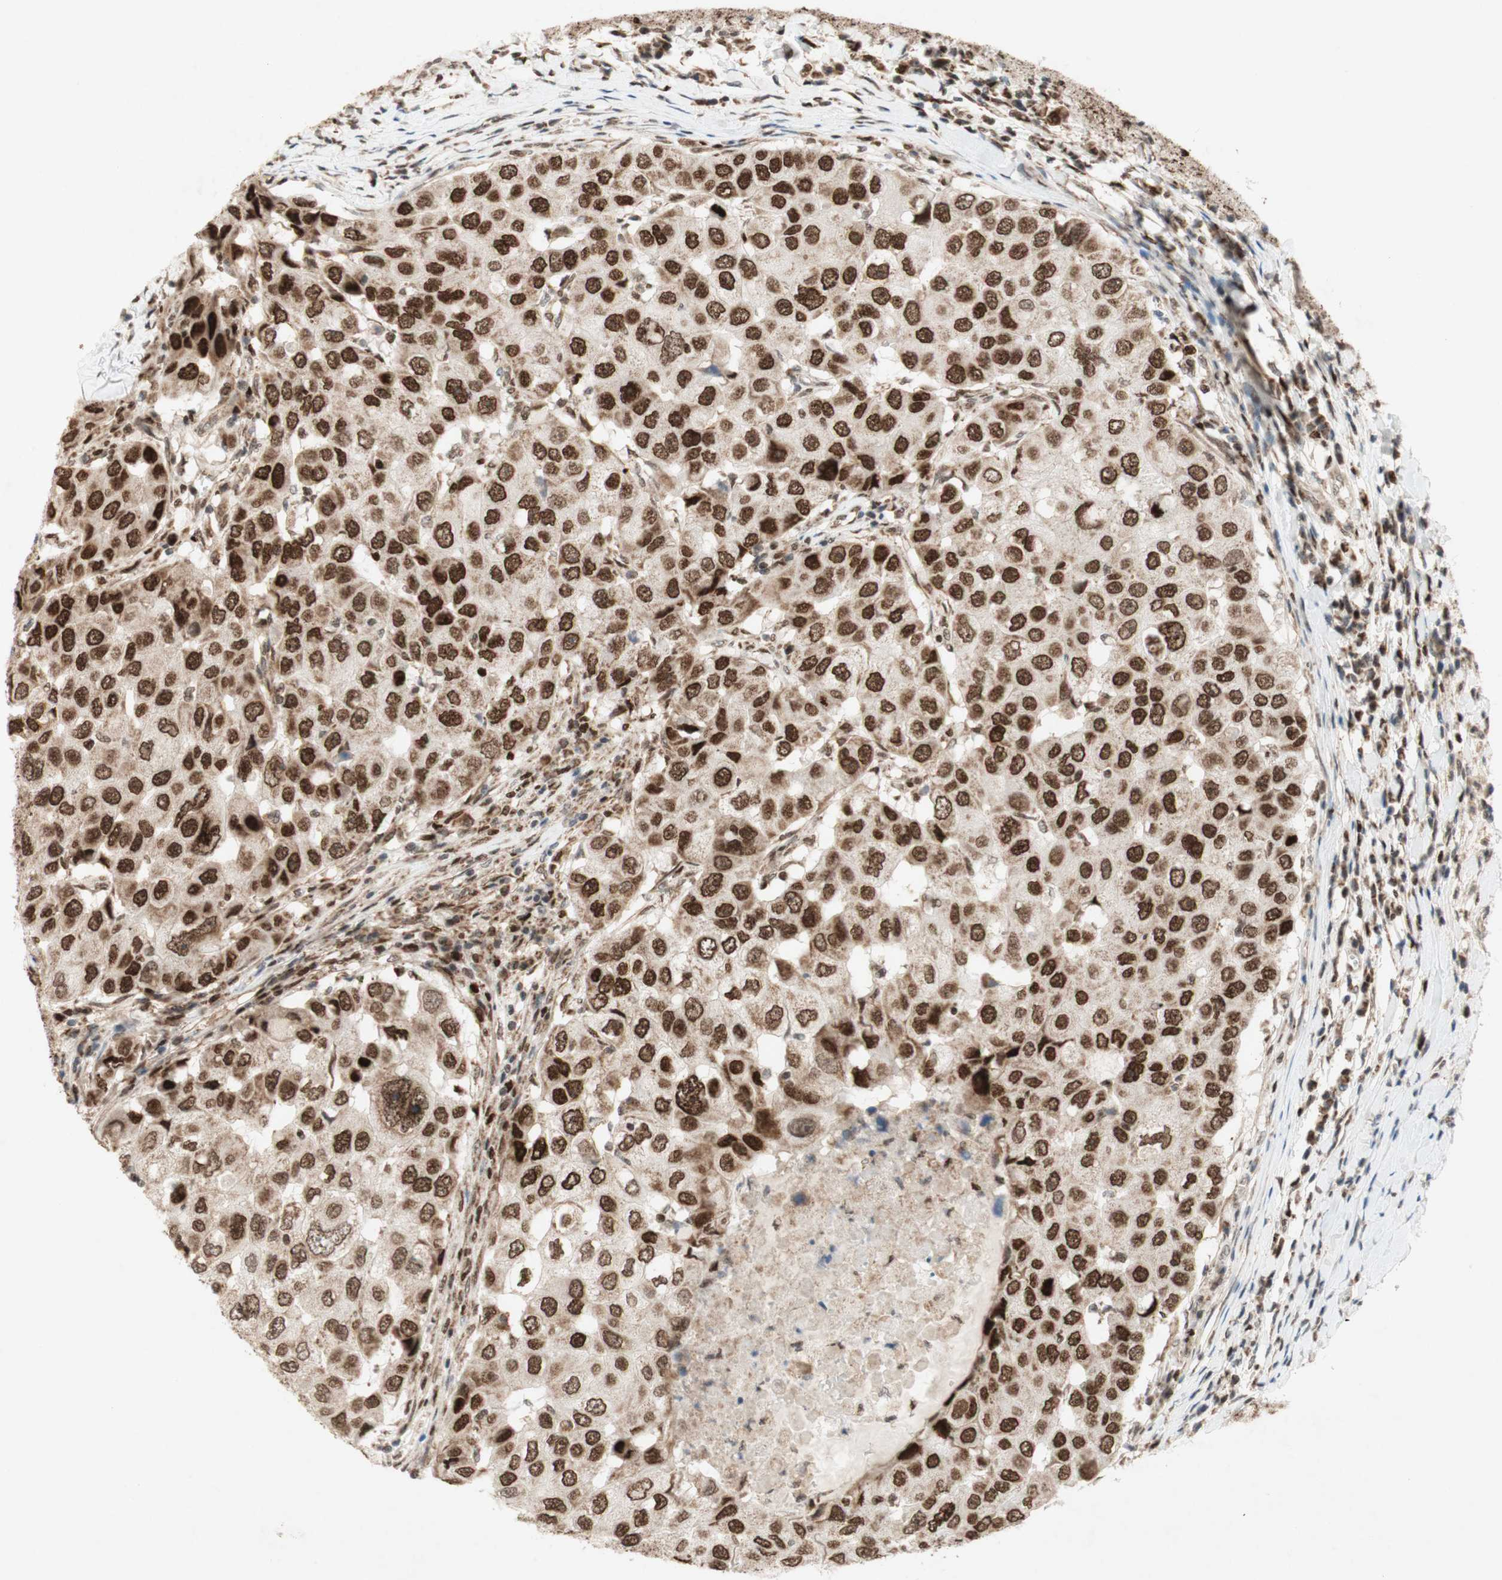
{"staining": {"intensity": "strong", "quantity": ">75%", "location": "cytoplasmic/membranous,nuclear"}, "tissue": "breast cancer", "cell_type": "Tumor cells", "image_type": "cancer", "snomed": [{"axis": "morphology", "description": "Duct carcinoma"}, {"axis": "topography", "description": "Breast"}], "caption": "An immunohistochemistry (IHC) image of tumor tissue is shown. Protein staining in brown highlights strong cytoplasmic/membranous and nuclear positivity in breast infiltrating ductal carcinoma within tumor cells.", "gene": "DNMT3A", "patient": {"sex": "female", "age": 27}}